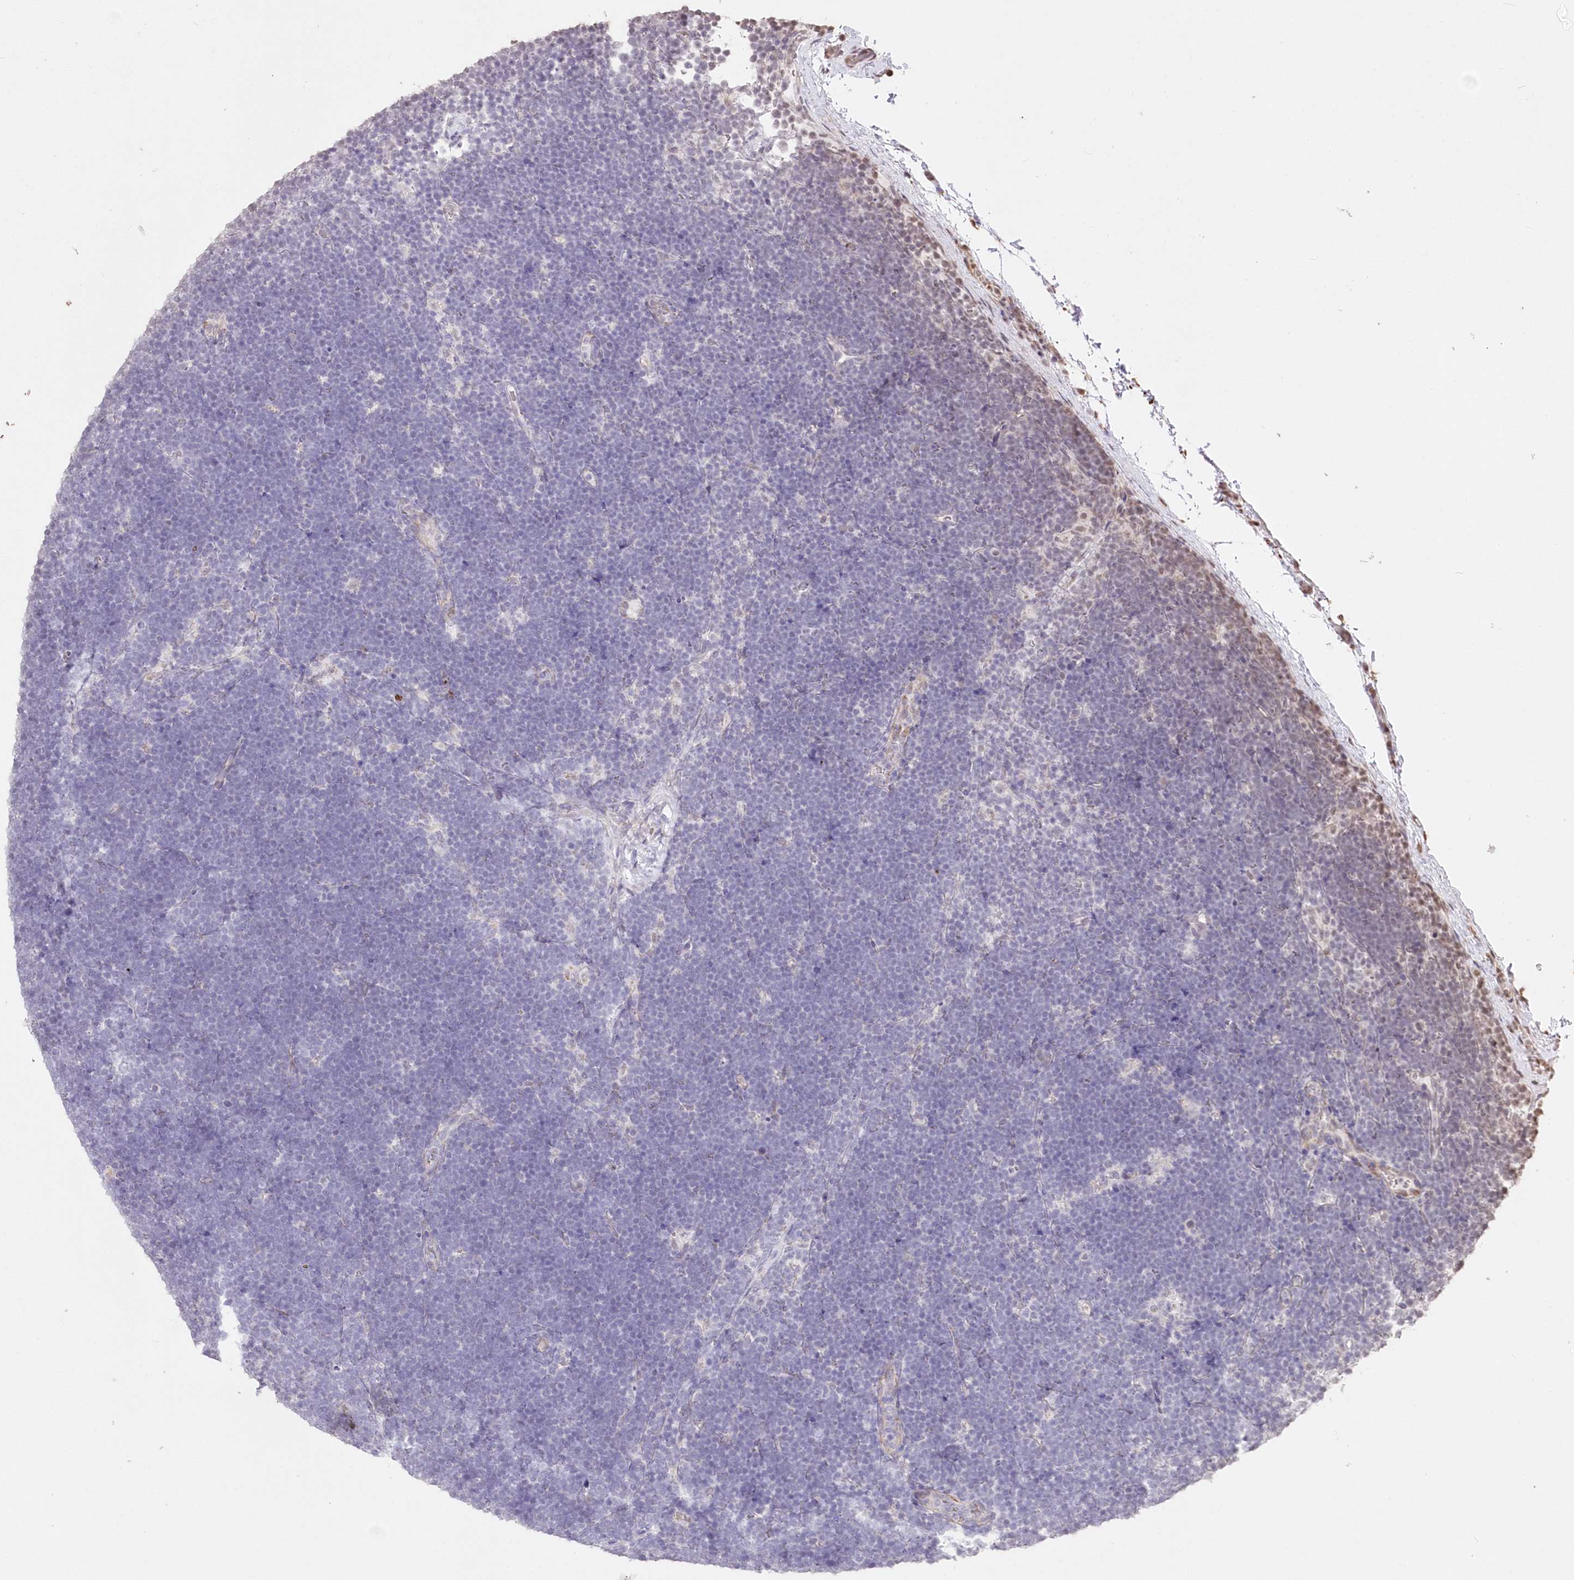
{"staining": {"intensity": "negative", "quantity": "none", "location": "none"}, "tissue": "lymphoma", "cell_type": "Tumor cells", "image_type": "cancer", "snomed": [{"axis": "morphology", "description": "Malignant lymphoma, non-Hodgkin's type, High grade"}, {"axis": "topography", "description": "Lymph node"}], "caption": "The immunohistochemistry photomicrograph has no significant expression in tumor cells of lymphoma tissue.", "gene": "RBM27", "patient": {"sex": "male", "age": 13}}